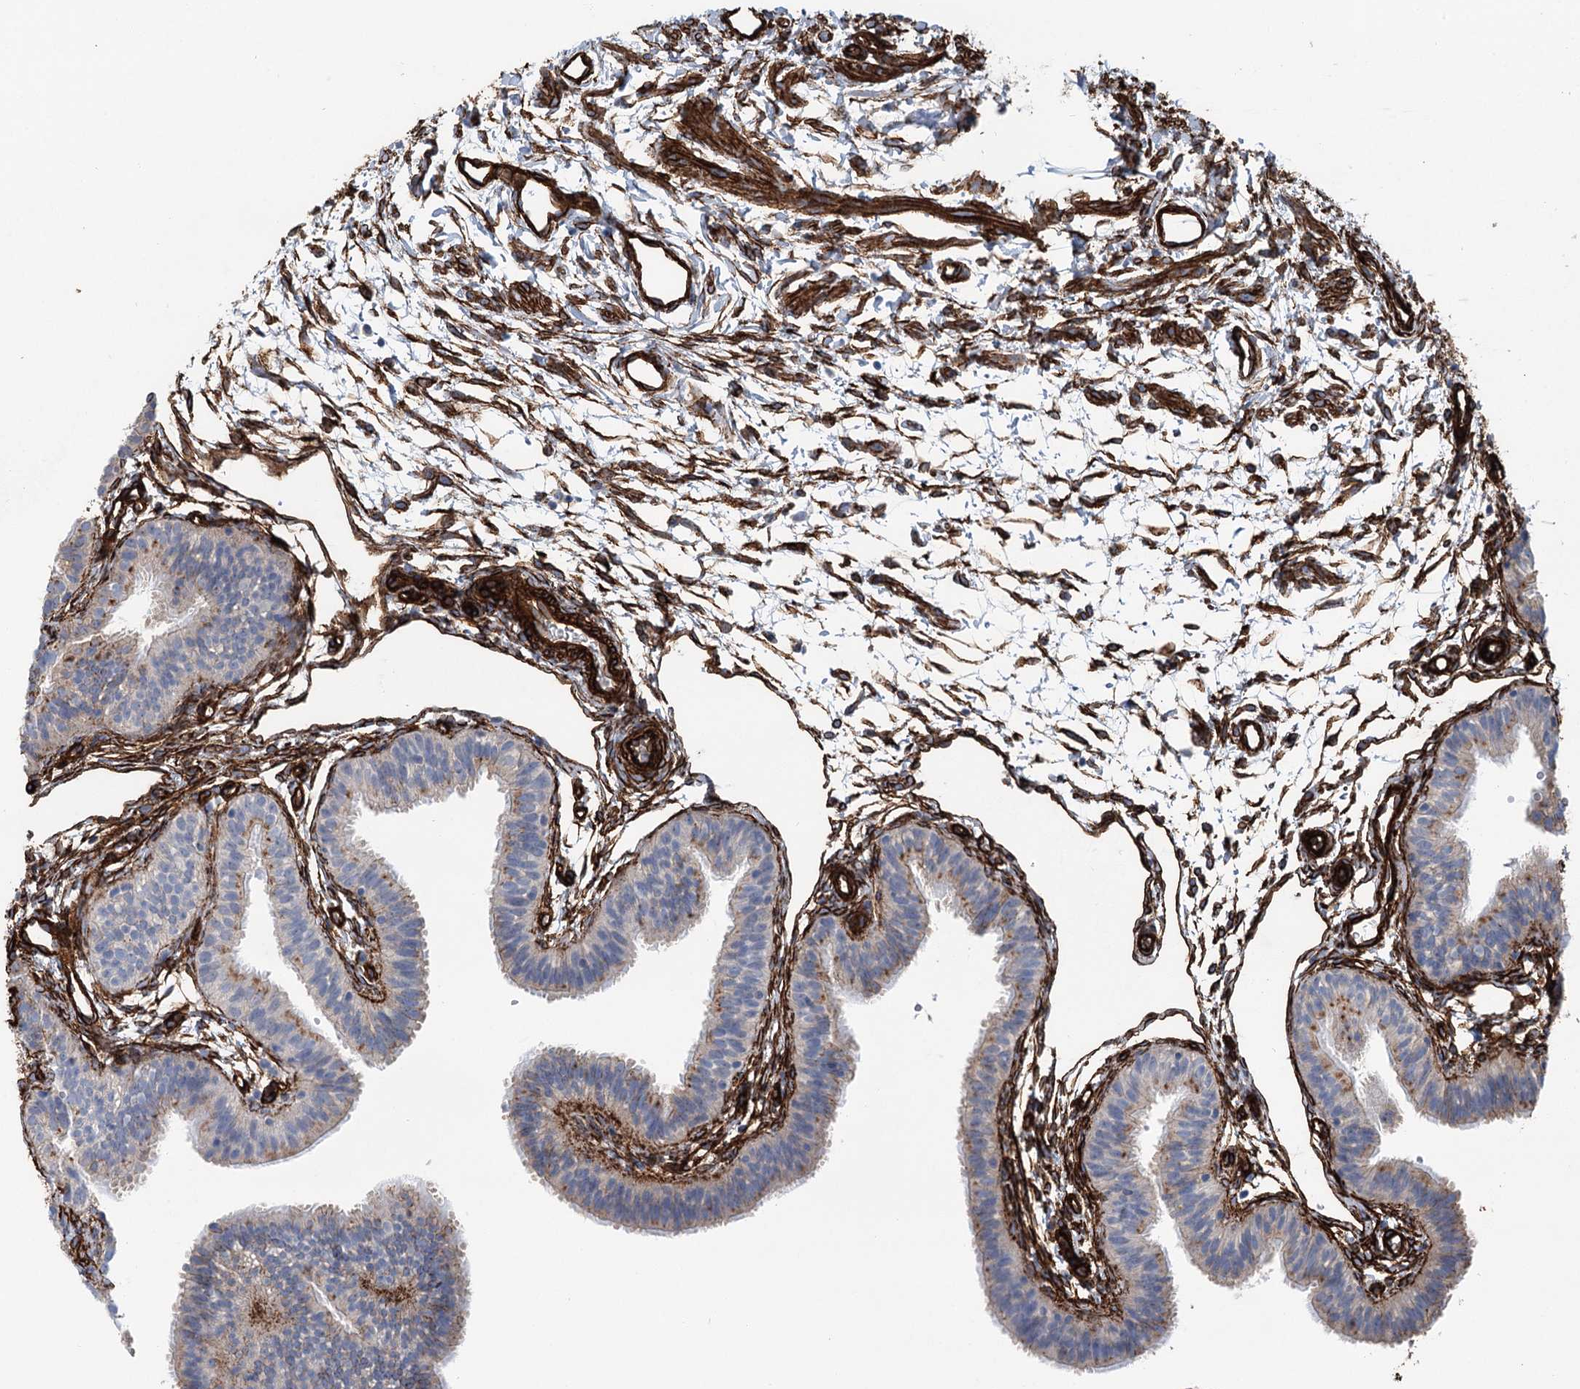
{"staining": {"intensity": "weak", "quantity": "25%-75%", "location": "cytoplasmic/membranous"}, "tissue": "fallopian tube", "cell_type": "Glandular cells", "image_type": "normal", "snomed": [{"axis": "morphology", "description": "Normal tissue, NOS"}, {"axis": "topography", "description": "Fallopian tube"}], "caption": "Protein staining displays weak cytoplasmic/membranous expression in approximately 25%-75% of glandular cells in unremarkable fallopian tube.", "gene": "IQSEC1", "patient": {"sex": "female", "age": 35}}